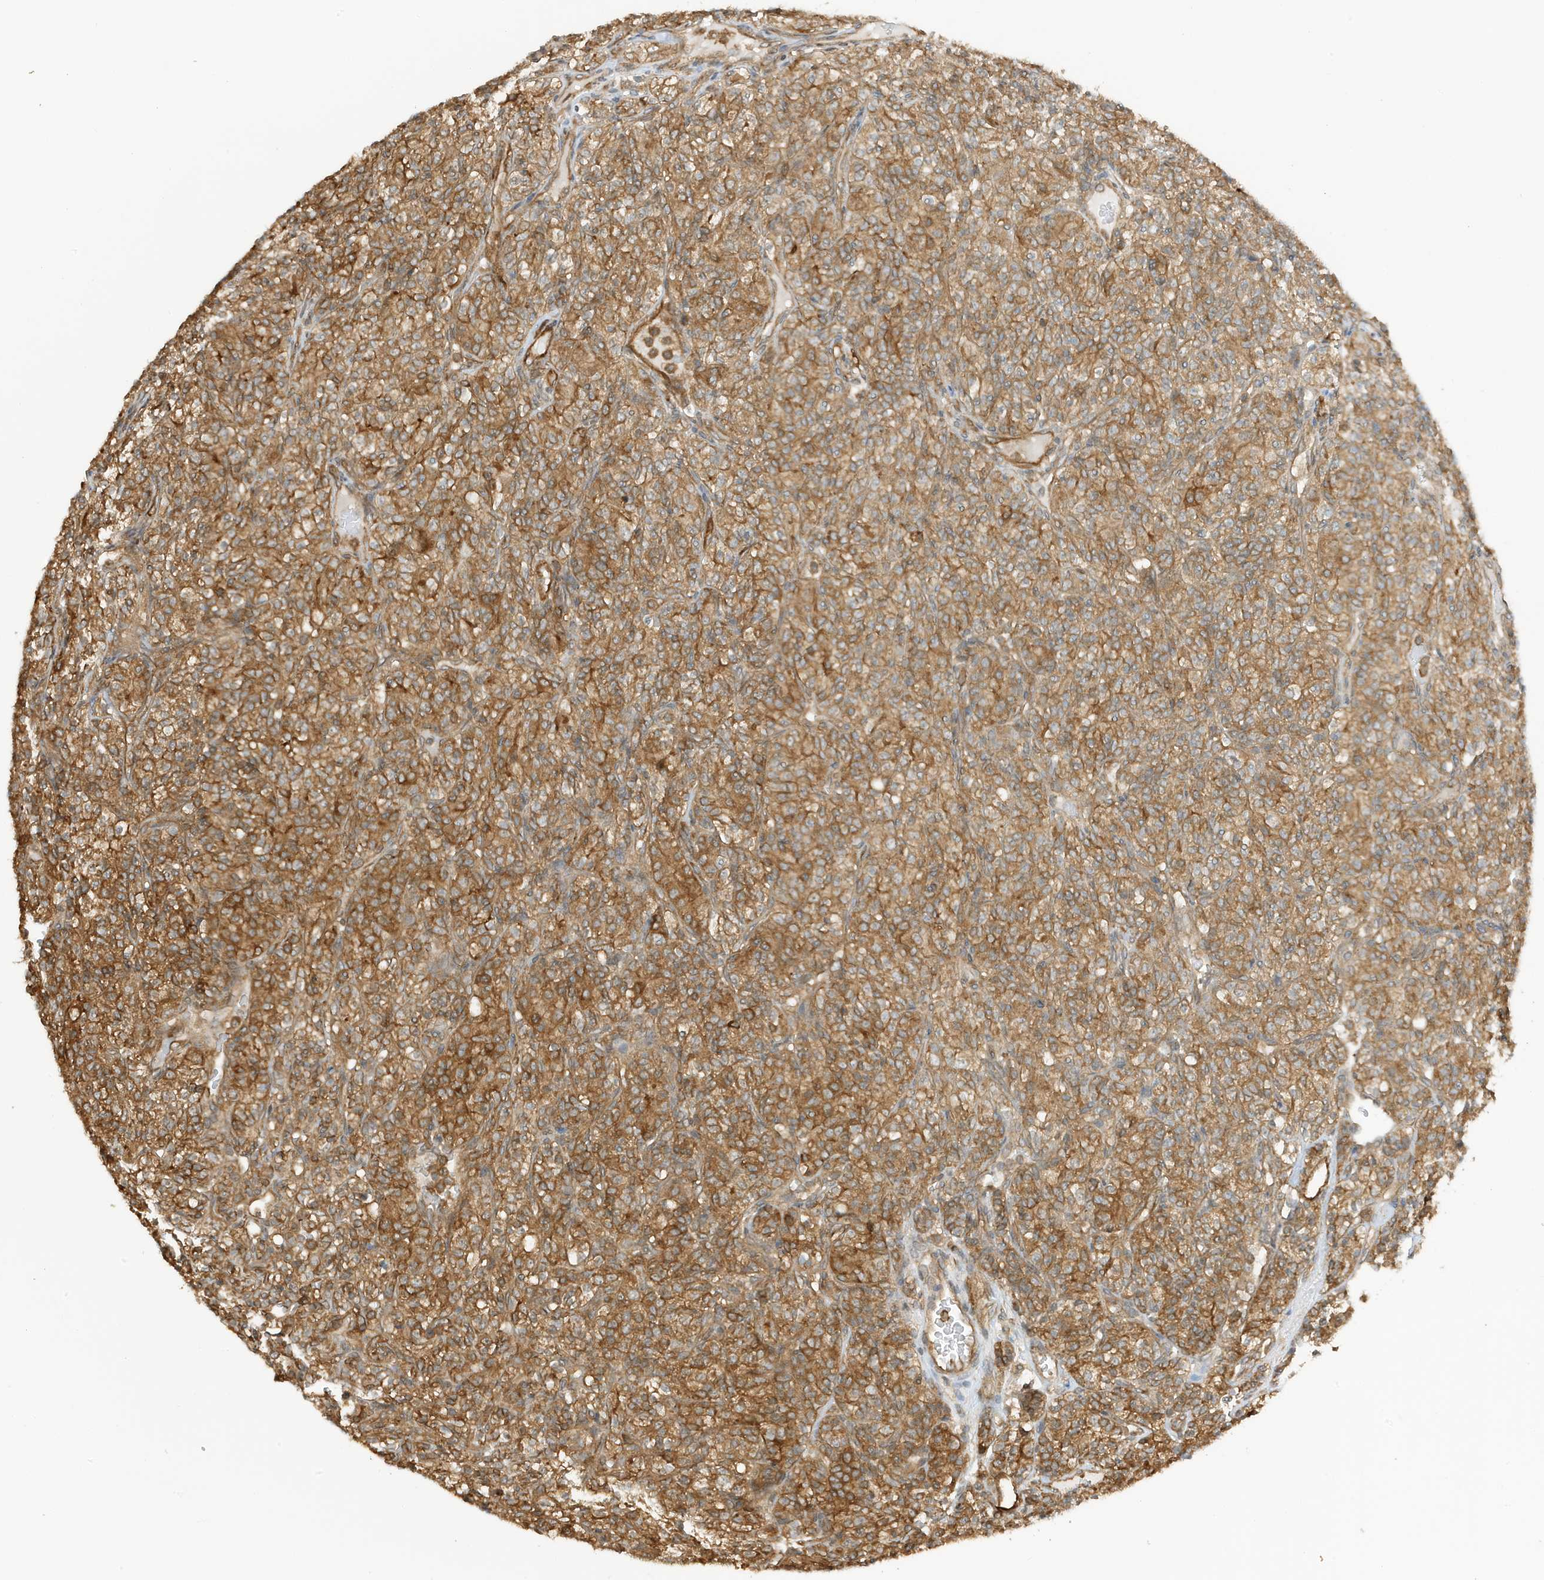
{"staining": {"intensity": "moderate", "quantity": ">75%", "location": "cytoplasmic/membranous"}, "tissue": "renal cancer", "cell_type": "Tumor cells", "image_type": "cancer", "snomed": [{"axis": "morphology", "description": "Adenocarcinoma, NOS"}, {"axis": "topography", "description": "Kidney"}], "caption": "A histopathology image of renal adenocarcinoma stained for a protein exhibits moderate cytoplasmic/membranous brown staining in tumor cells. Using DAB (3,3'-diaminobenzidine) (brown) and hematoxylin (blue) stains, captured at high magnification using brightfield microscopy.", "gene": "CDC42EP3", "patient": {"sex": "male", "age": 77}}